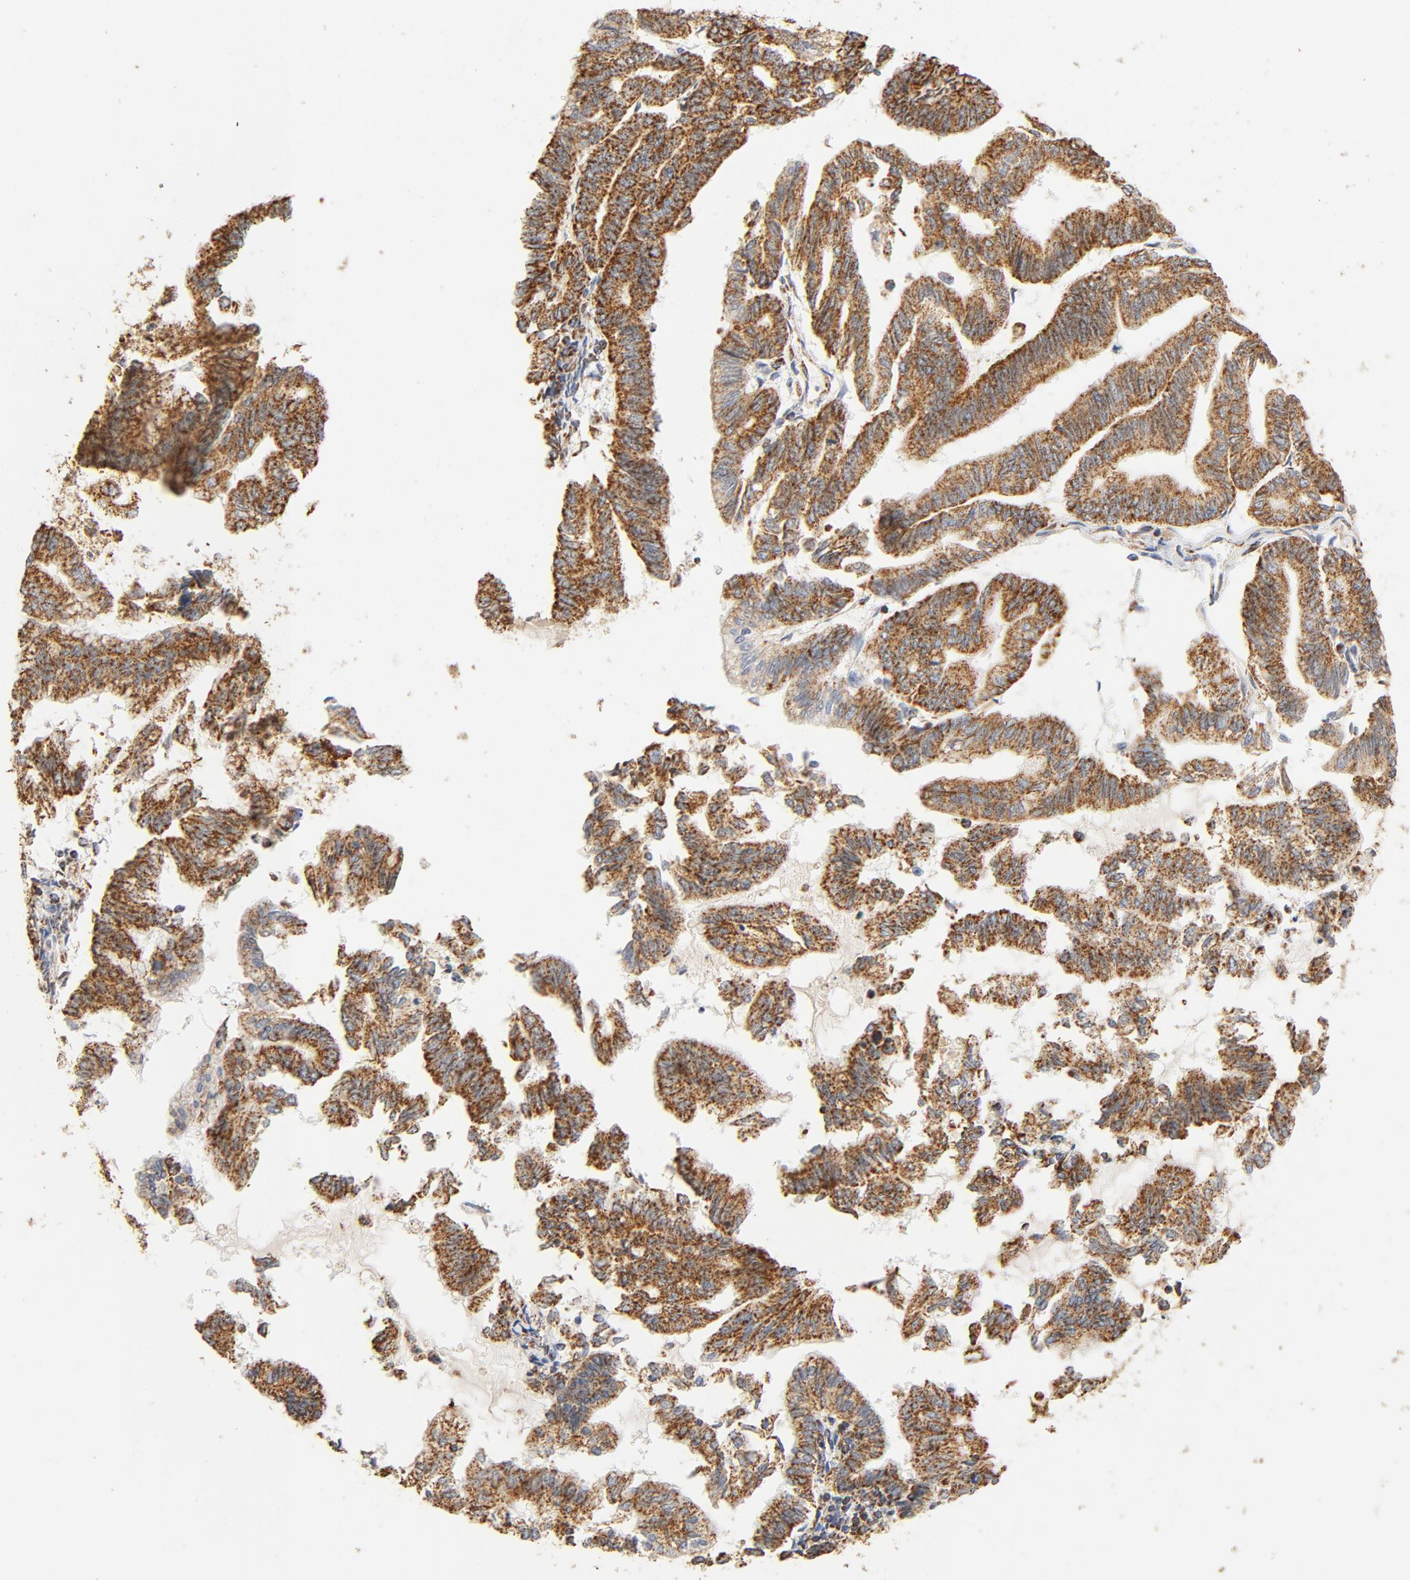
{"staining": {"intensity": "moderate", "quantity": ">75%", "location": "cytoplasmic/membranous"}, "tissue": "endometrial cancer", "cell_type": "Tumor cells", "image_type": "cancer", "snomed": [{"axis": "morphology", "description": "Adenocarcinoma, NOS"}, {"axis": "topography", "description": "Endometrium"}], "caption": "Endometrial cancer (adenocarcinoma) stained with a brown dye shows moderate cytoplasmic/membranous positive expression in about >75% of tumor cells.", "gene": "COX4I1", "patient": {"sex": "female", "age": 79}}